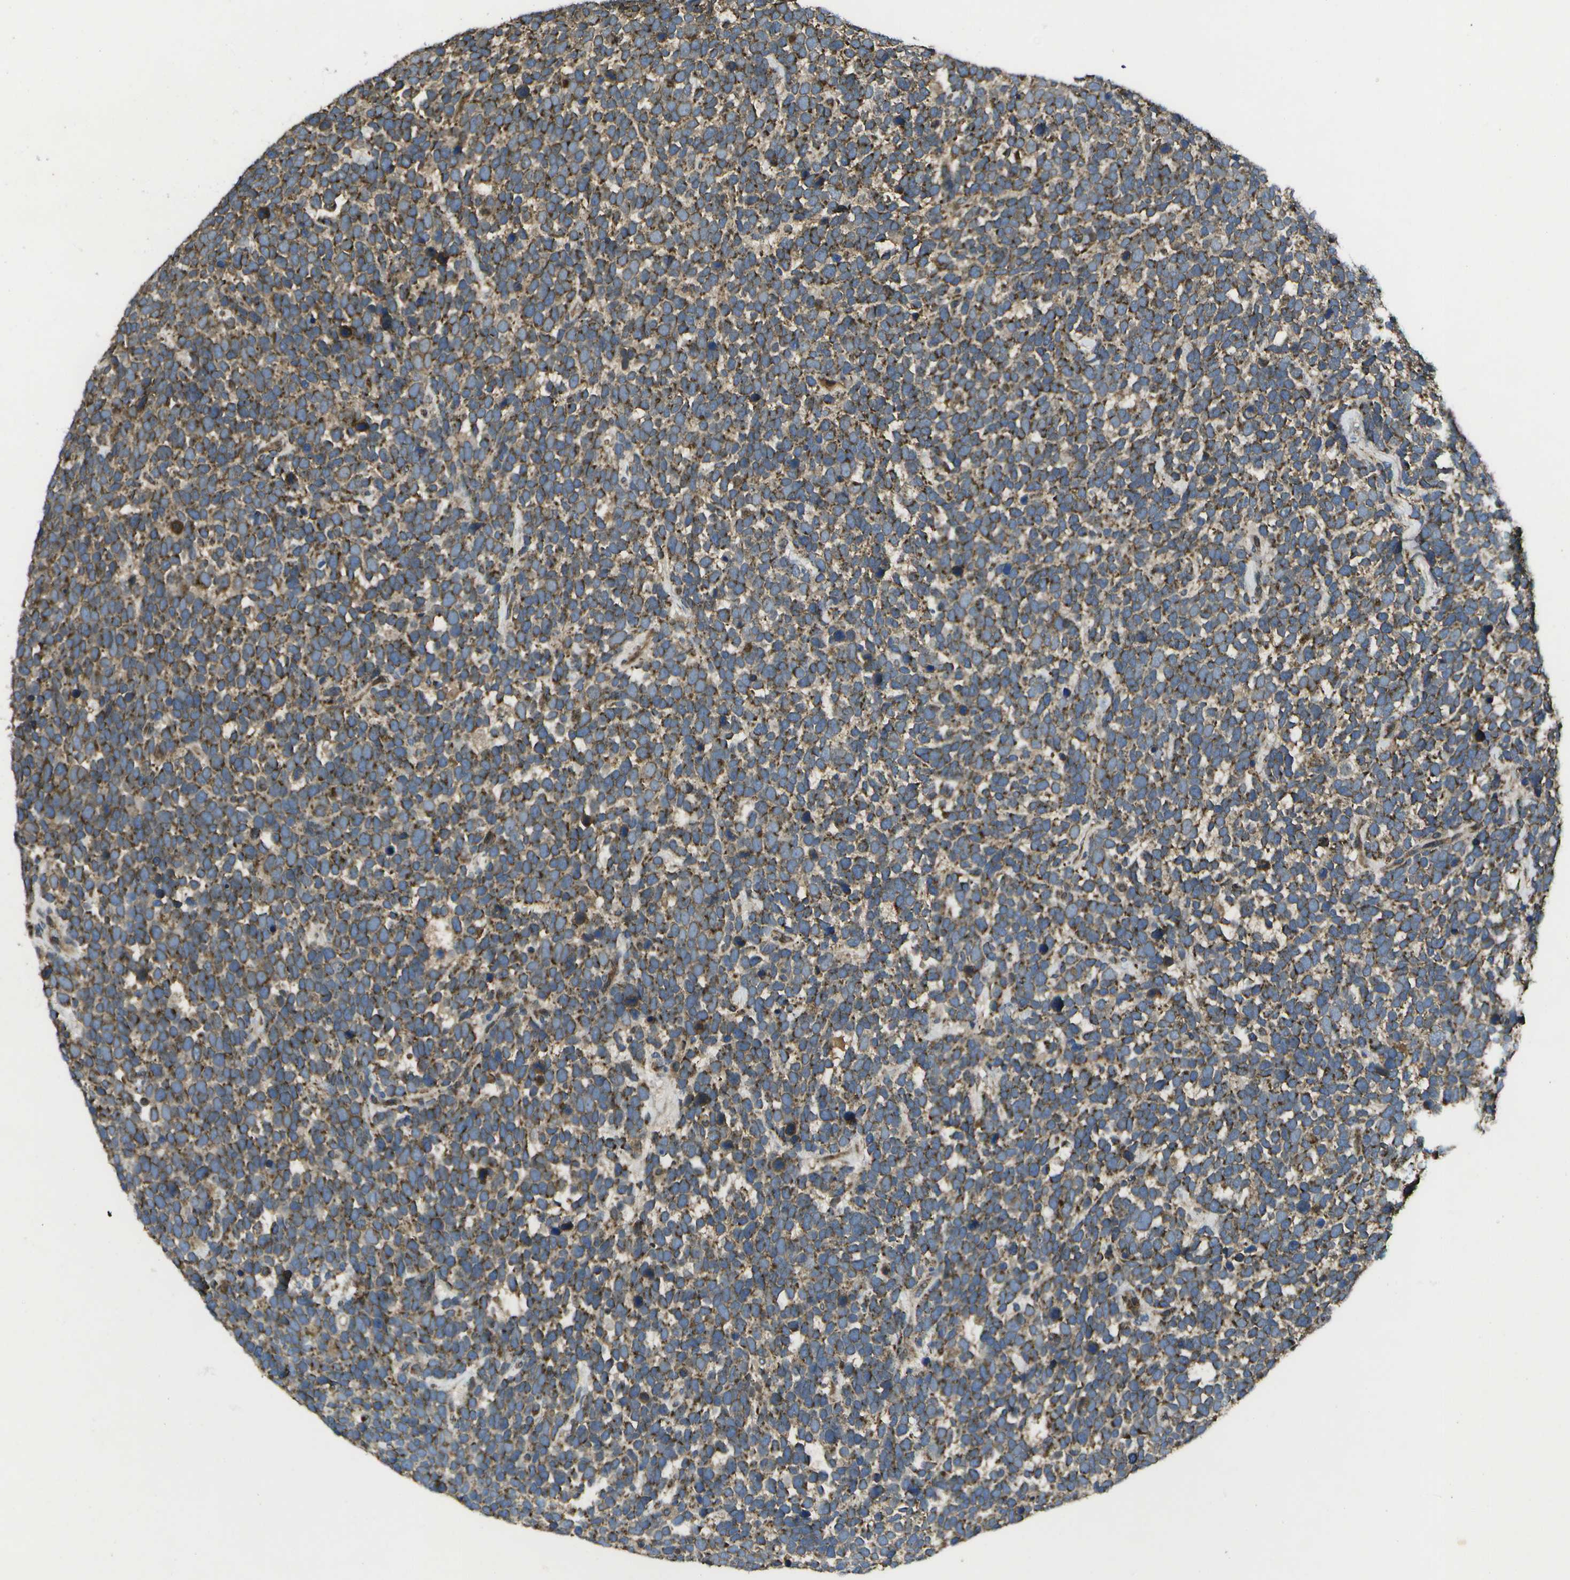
{"staining": {"intensity": "moderate", "quantity": ">75%", "location": "cytoplasmic/membranous"}, "tissue": "urothelial cancer", "cell_type": "Tumor cells", "image_type": "cancer", "snomed": [{"axis": "morphology", "description": "Urothelial carcinoma, High grade"}, {"axis": "topography", "description": "Urinary bladder"}], "caption": "The micrograph exhibits immunohistochemical staining of high-grade urothelial carcinoma. There is moderate cytoplasmic/membranous expression is seen in approximately >75% of tumor cells.", "gene": "HFE", "patient": {"sex": "female", "age": 82}}